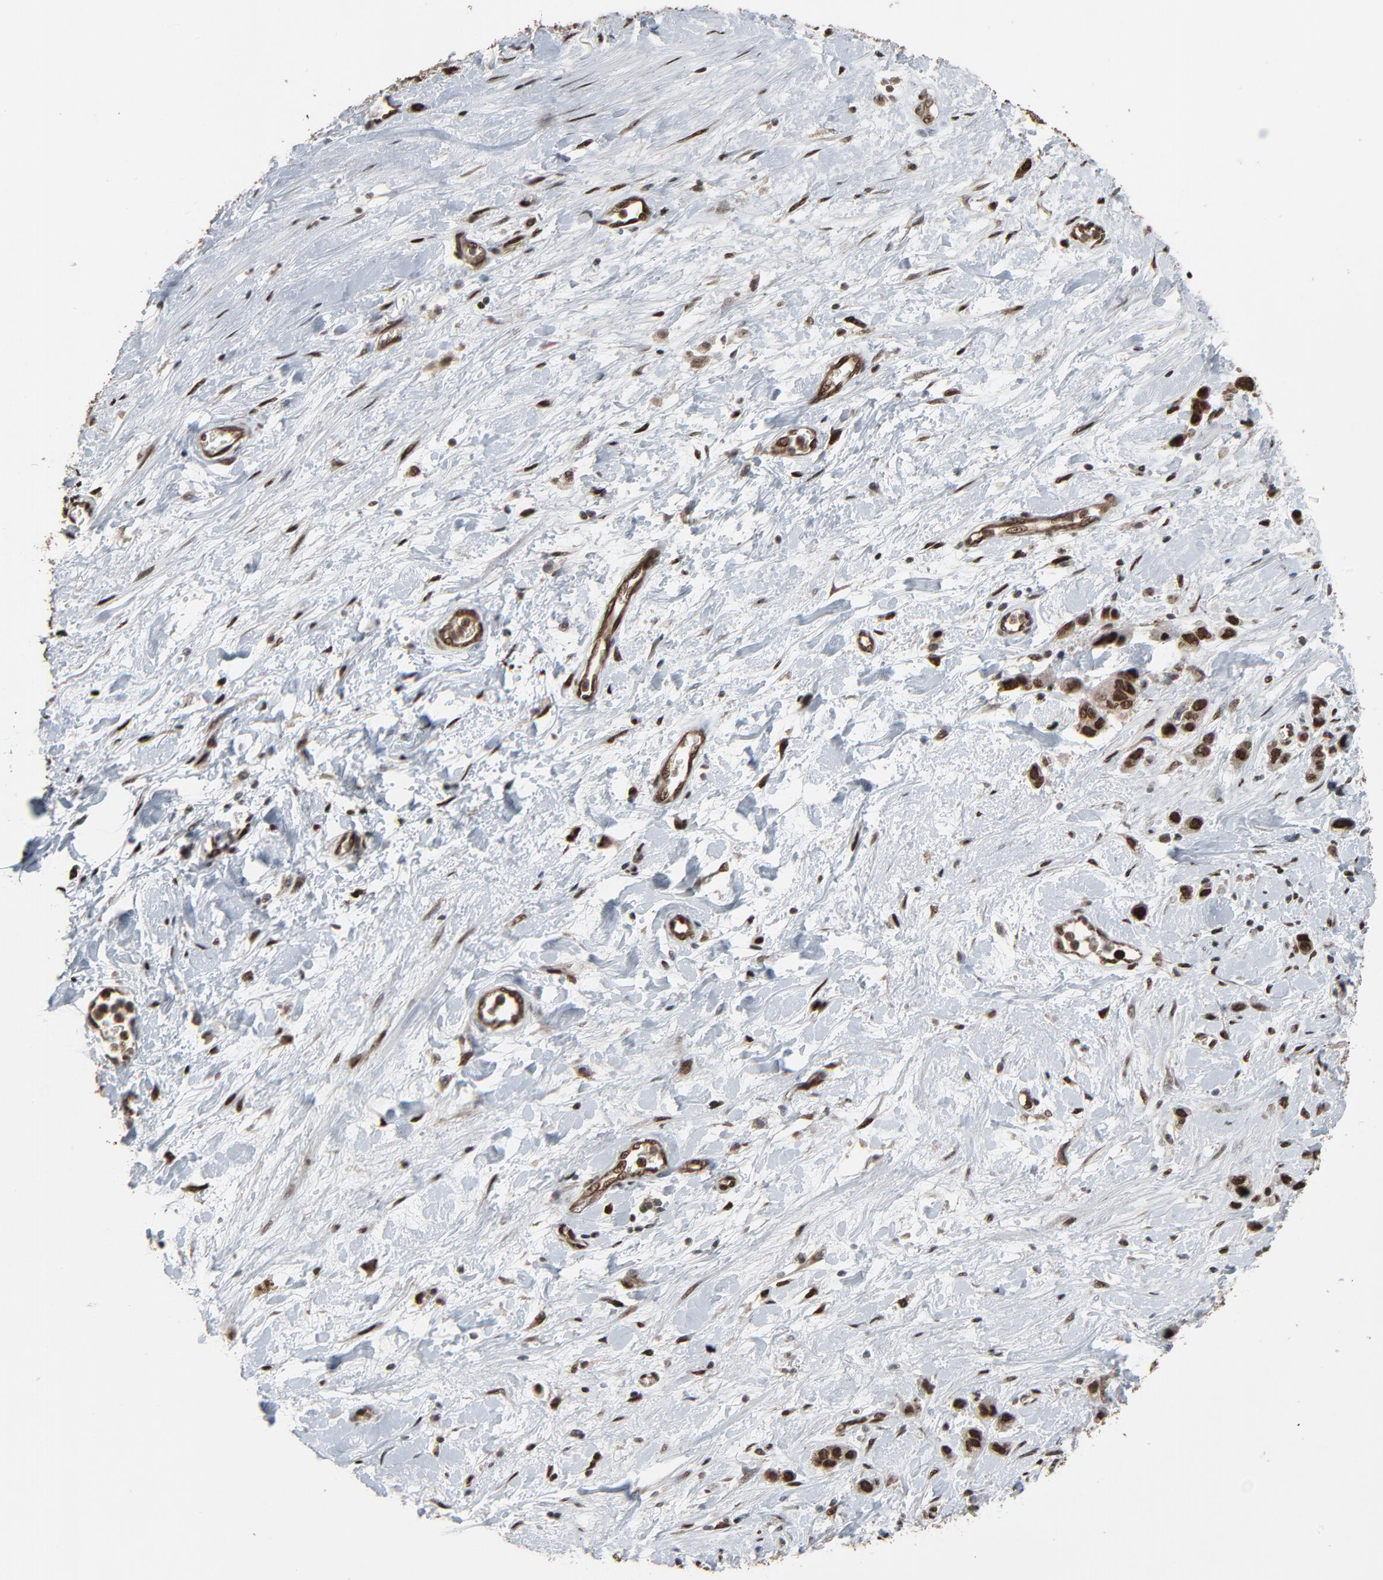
{"staining": {"intensity": "strong", "quantity": ">75%", "location": "cytoplasmic/membranous,nuclear"}, "tissue": "stomach cancer", "cell_type": "Tumor cells", "image_type": "cancer", "snomed": [{"axis": "morphology", "description": "Normal tissue, NOS"}, {"axis": "morphology", "description": "Adenocarcinoma, NOS"}, {"axis": "morphology", "description": "Adenocarcinoma, High grade"}, {"axis": "topography", "description": "Stomach, upper"}, {"axis": "topography", "description": "Stomach"}], "caption": "This micrograph exhibits stomach adenocarcinoma stained with immunohistochemistry (IHC) to label a protein in brown. The cytoplasmic/membranous and nuclear of tumor cells show strong positivity for the protein. Nuclei are counter-stained blue.", "gene": "MEIS2", "patient": {"sex": "female", "age": 65}}